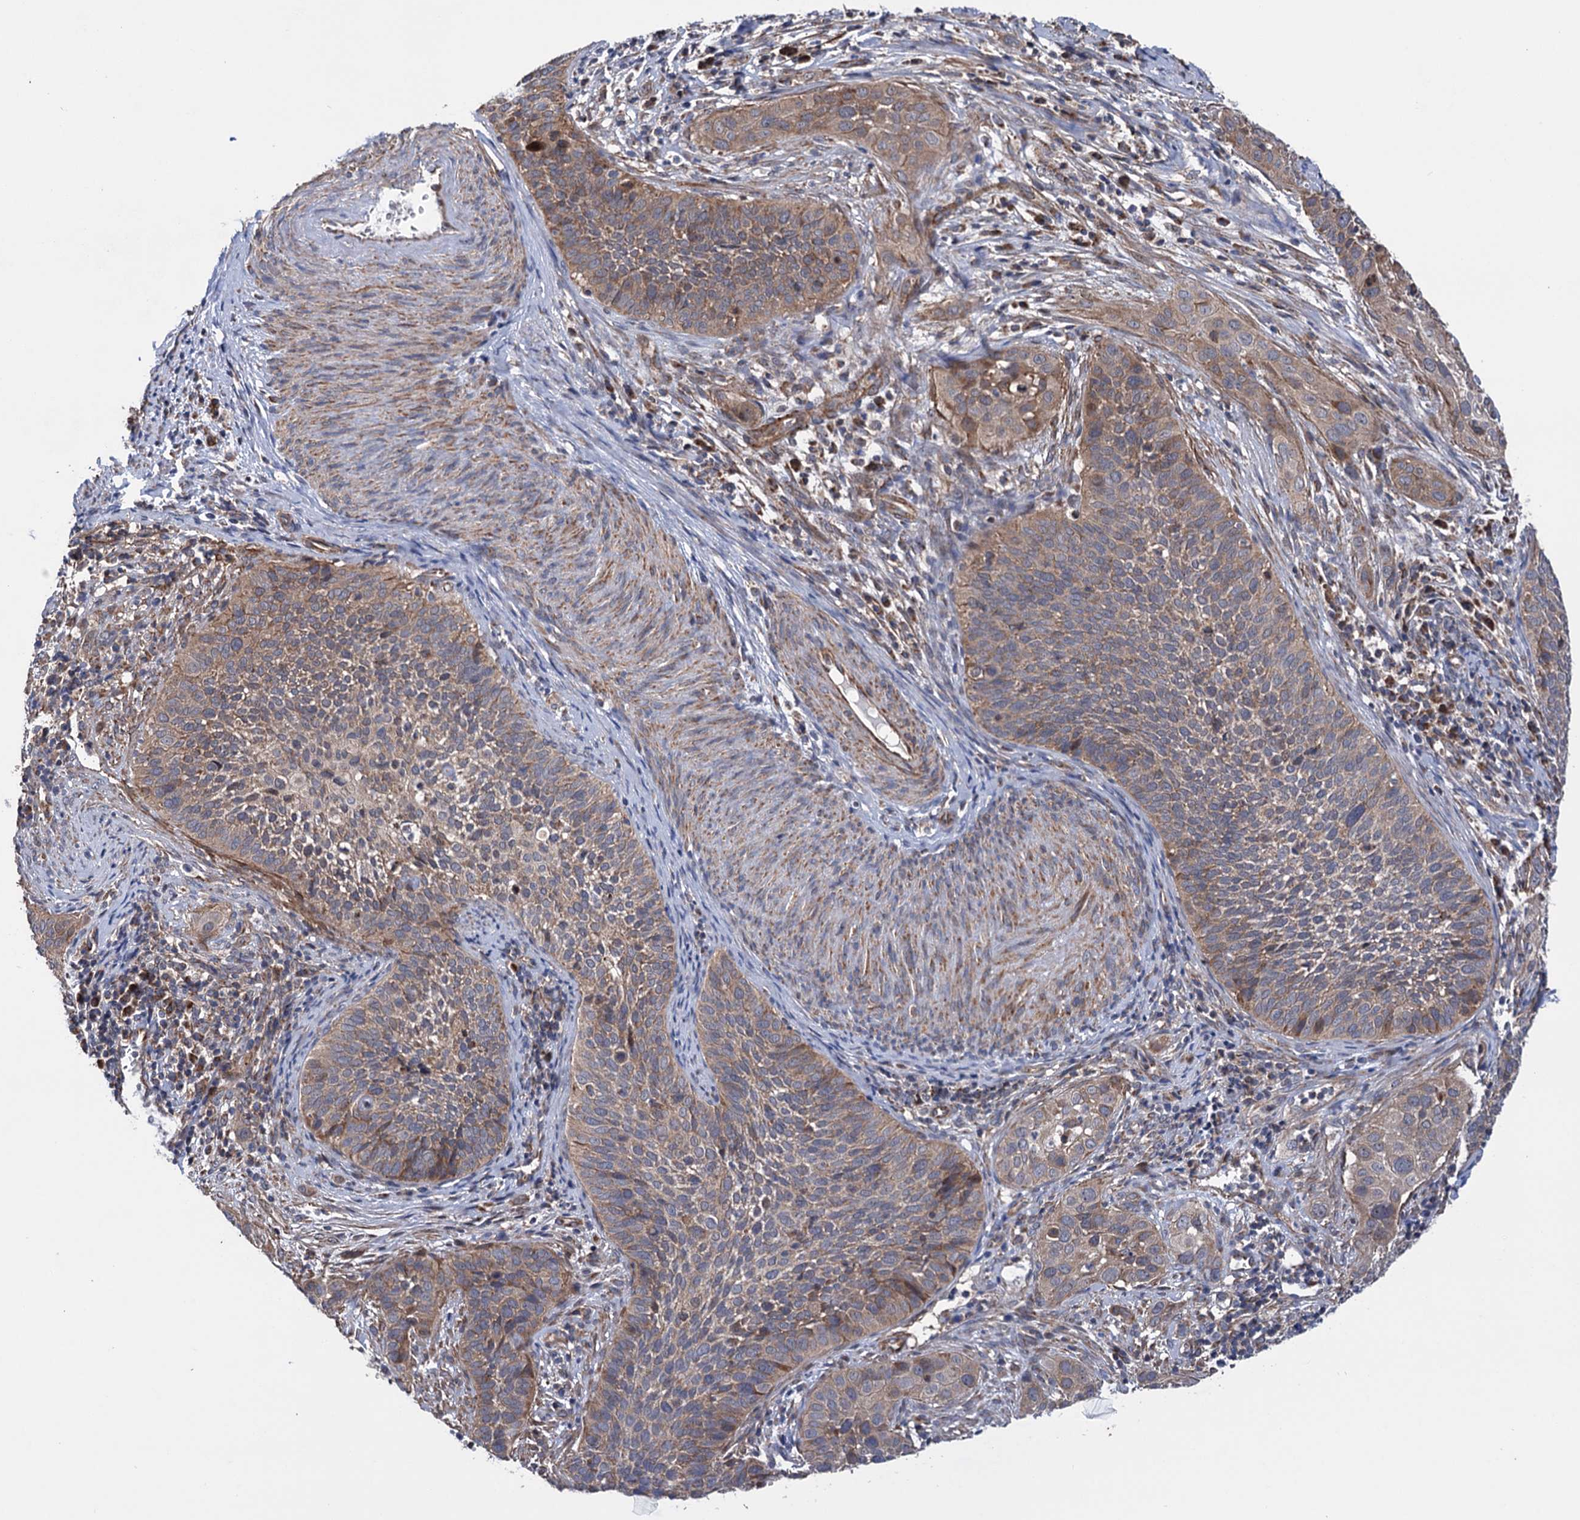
{"staining": {"intensity": "weak", "quantity": "25%-75%", "location": "cytoplasmic/membranous"}, "tissue": "cervical cancer", "cell_type": "Tumor cells", "image_type": "cancer", "snomed": [{"axis": "morphology", "description": "Squamous cell carcinoma, NOS"}, {"axis": "topography", "description": "Cervix"}], "caption": "Squamous cell carcinoma (cervical) stained for a protein (brown) exhibits weak cytoplasmic/membranous positive expression in approximately 25%-75% of tumor cells.", "gene": "SUCLA2", "patient": {"sex": "female", "age": 34}}